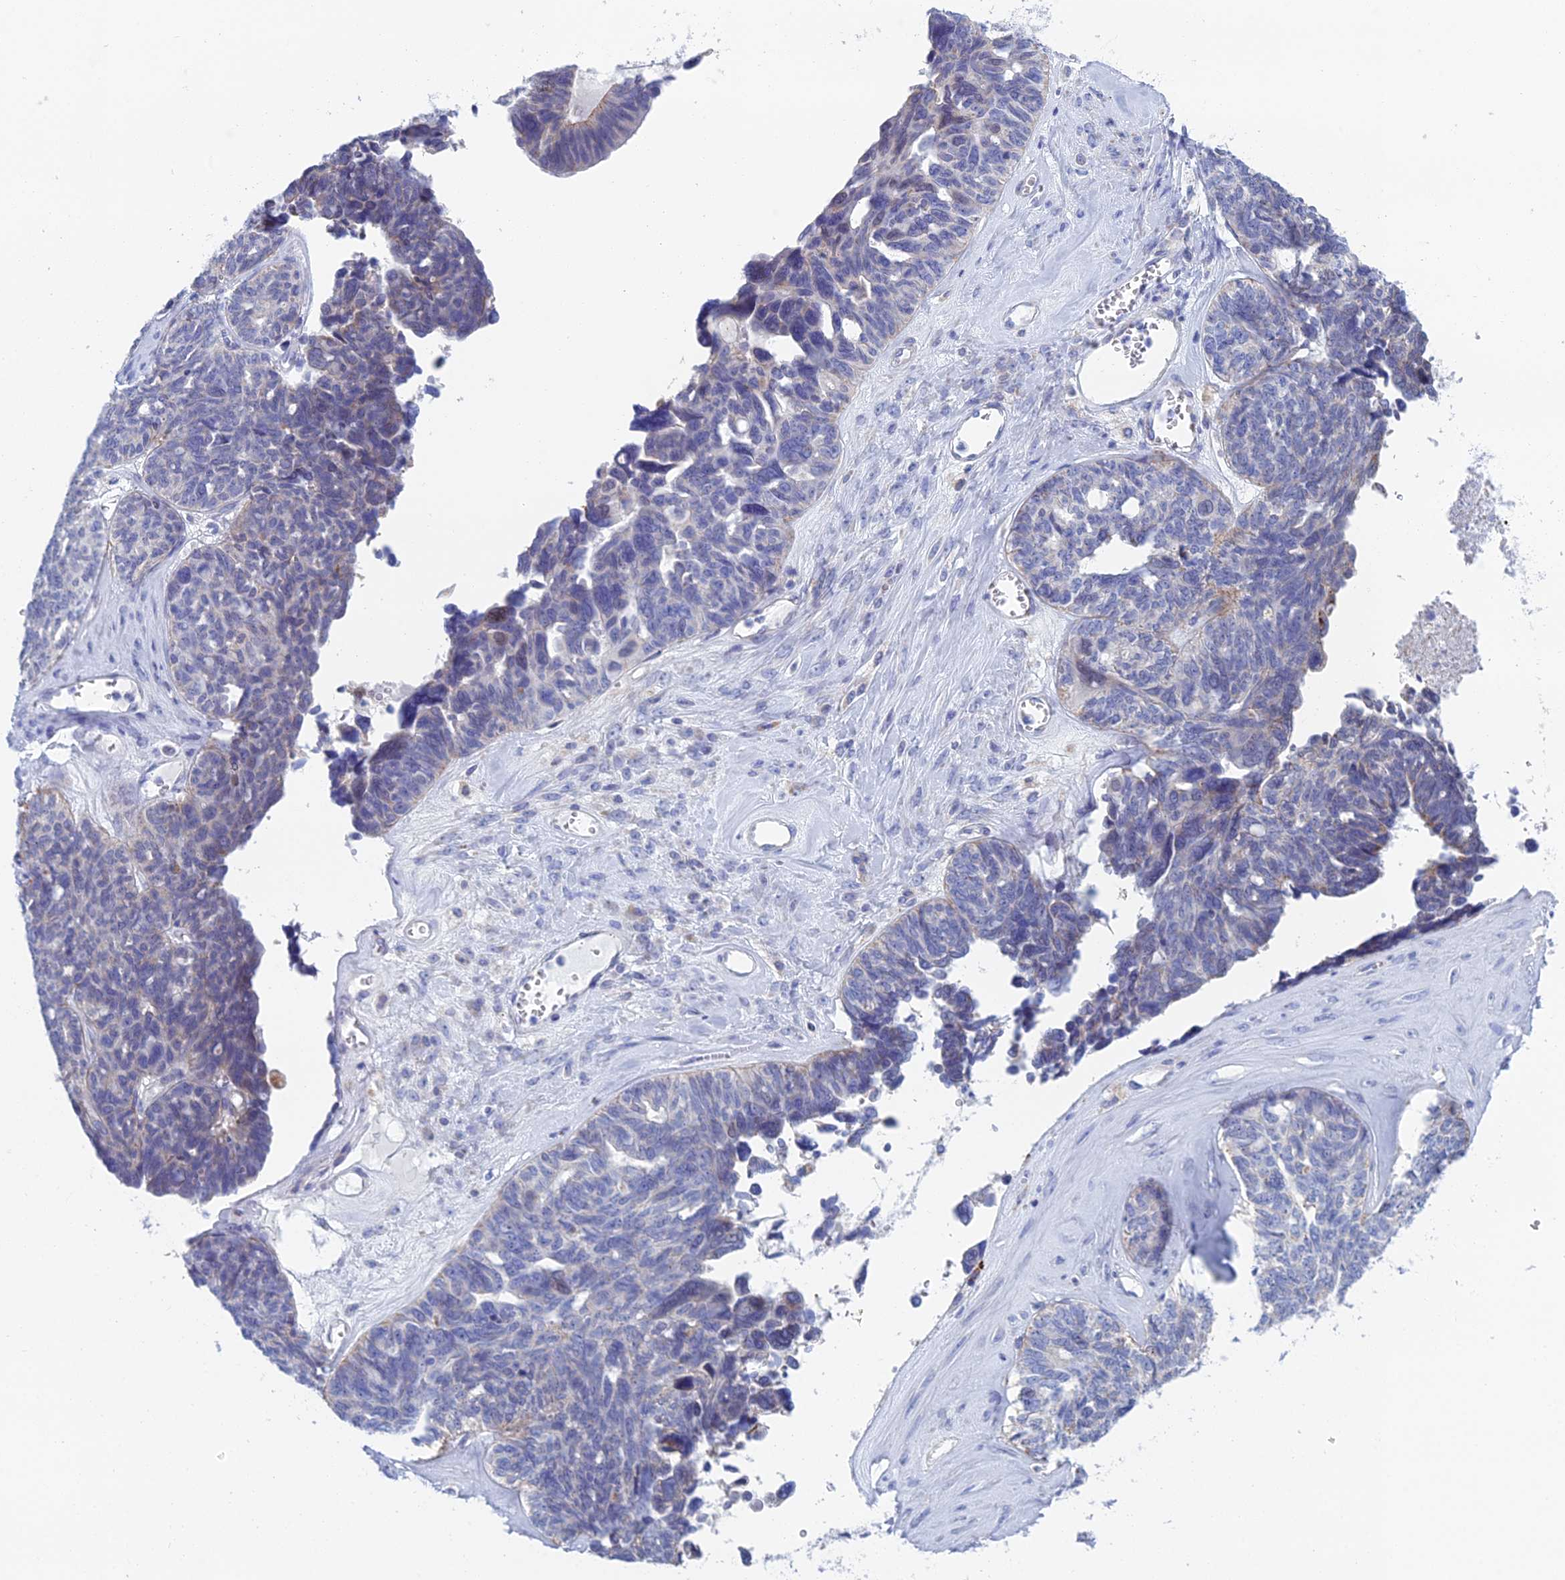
{"staining": {"intensity": "moderate", "quantity": "<25%", "location": "cytoplasmic/membranous"}, "tissue": "ovarian cancer", "cell_type": "Tumor cells", "image_type": "cancer", "snomed": [{"axis": "morphology", "description": "Cystadenocarcinoma, serous, NOS"}, {"axis": "topography", "description": "Ovary"}], "caption": "Ovarian cancer (serous cystadenocarcinoma) stained with DAB (3,3'-diaminobenzidine) immunohistochemistry exhibits low levels of moderate cytoplasmic/membranous expression in about <25% of tumor cells. The protein of interest is stained brown, and the nuclei are stained in blue (DAB (3,3'-diaminobenzidine) IHC with brightfield microscopy, high magnification).", "gene": "CFAP210", "patient": {"sex": "female", "age": 79}}